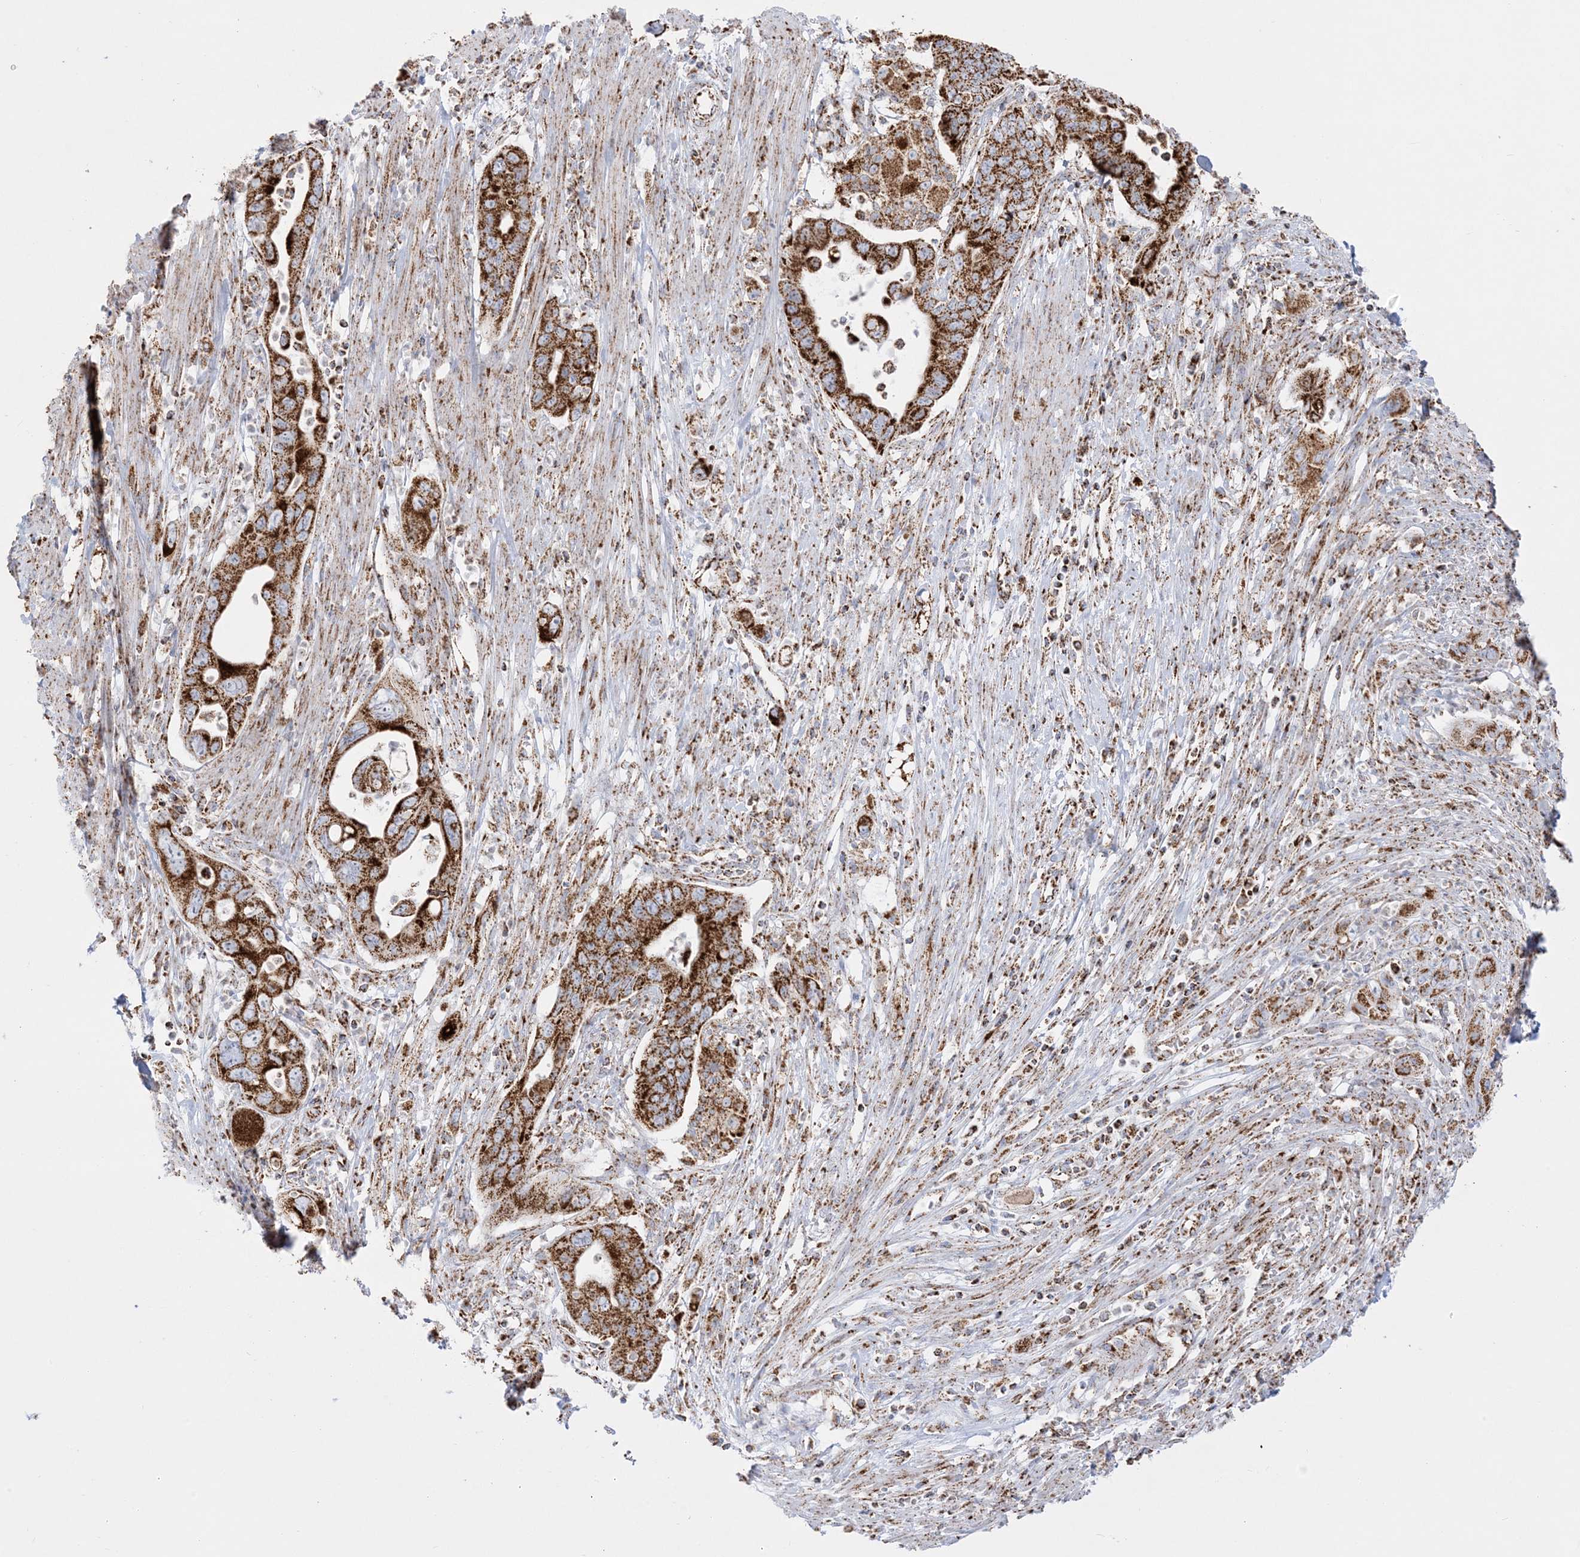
{"staining": {"intensity": "strong", "quantity": ">75%", "location": "cytoplasmic/membranous"}, "tissue": "pancreatic cancer", "cell_type": "Tumor cells", "image_type": "cancer", "snomed": [{"axis": "morphology", "description": "Adenocarcinoma, NOS"}, {"axis": "topography", "description": "Pancreas"}], "caption": "High-magnification brightfield microscopy of pancreatic adenocarcinoma stained with DAB (brown) and counterstained with hematoxylin (blue). tumor cells exhibit strong cytoplasmic/membranous expression is appreciated in about>75% of cells.", "gene": "MRPS36", "patient": {"sex": "female", "age": 71}}